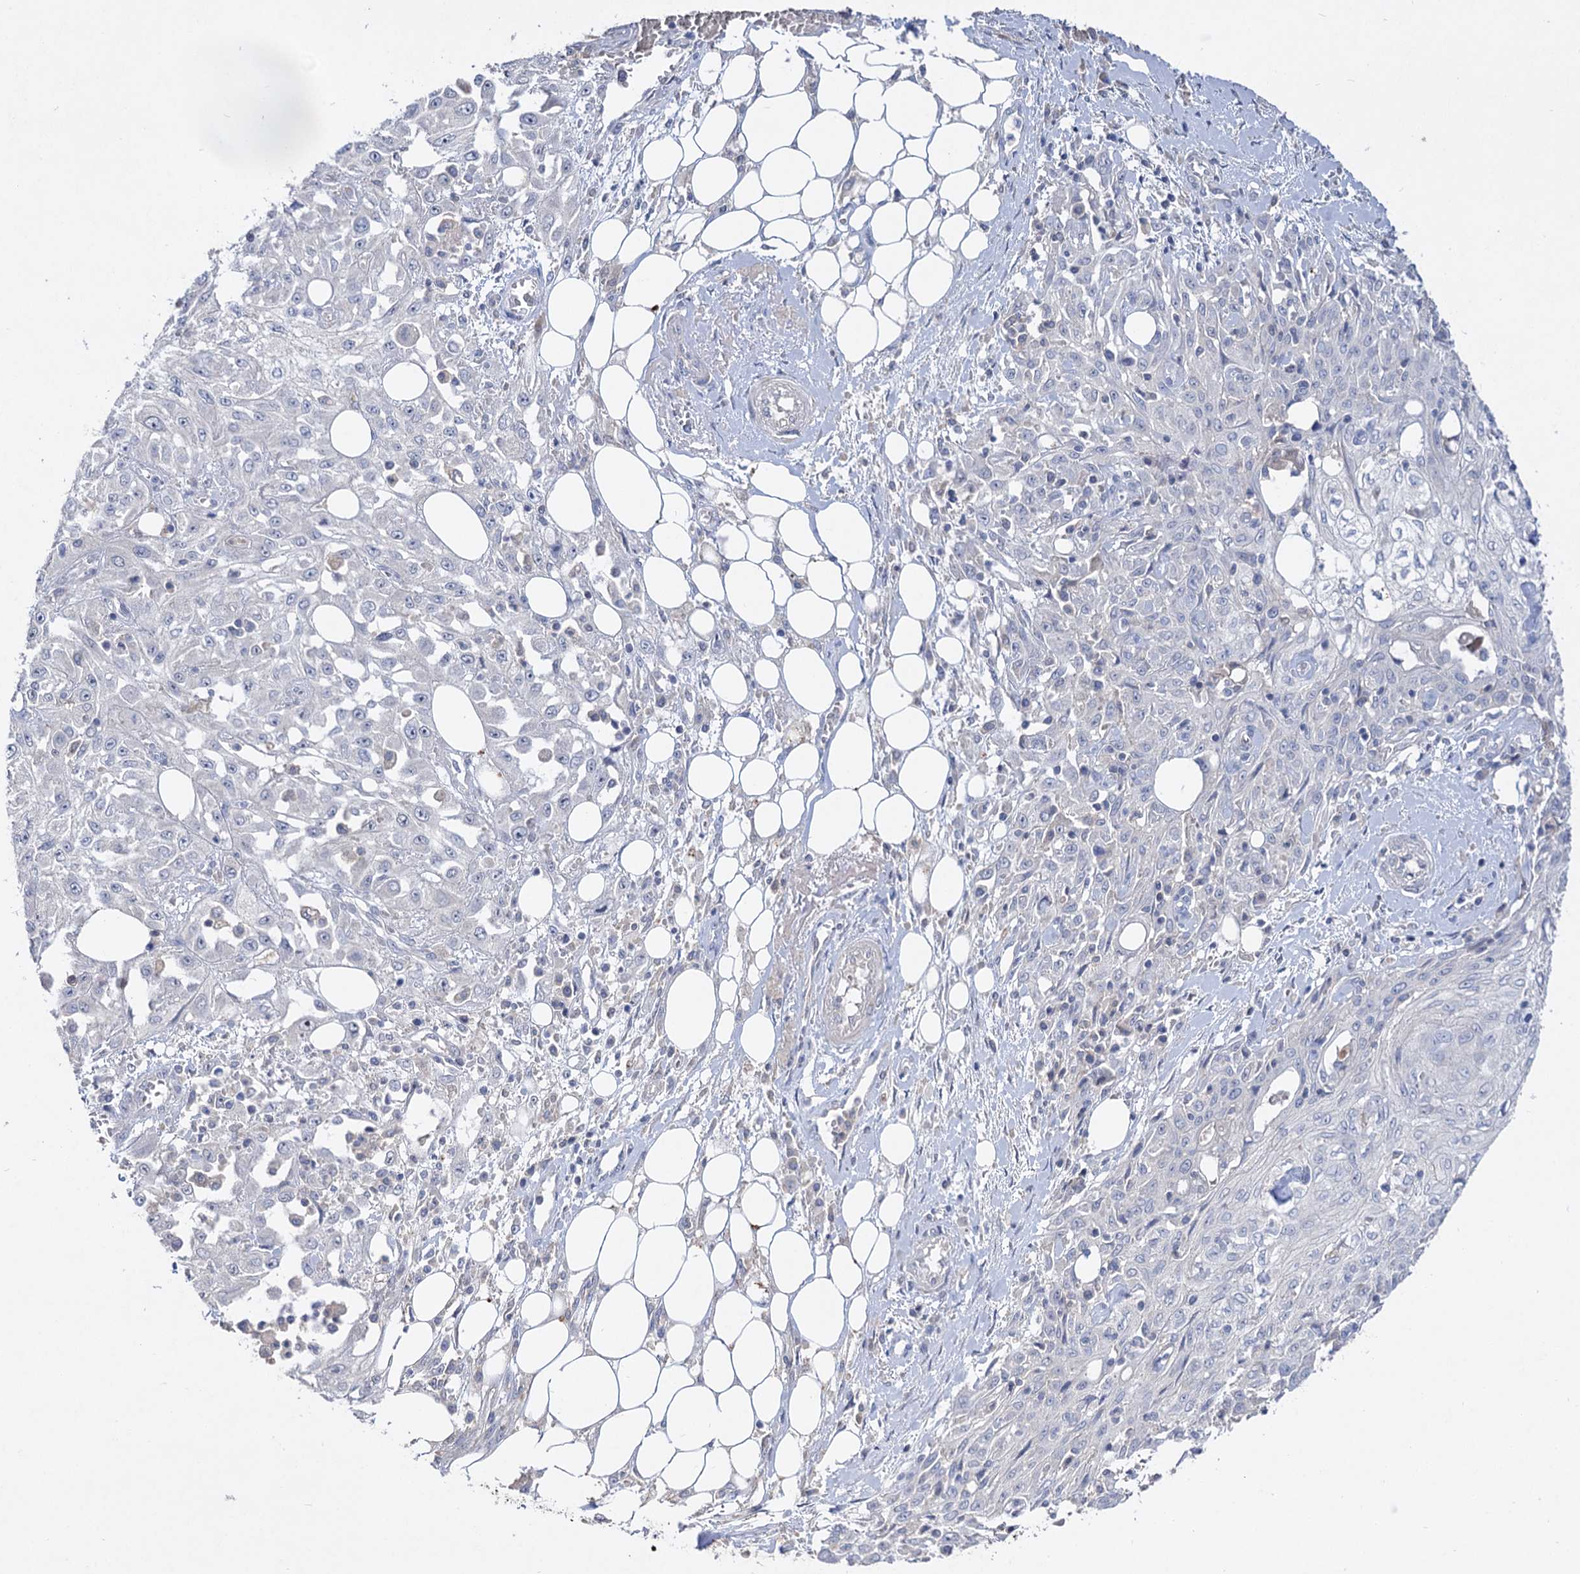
{"staining": {"intensity": "negative", "quantity": "none", "location": "none"}, "tissue": "skin cancer", "cell_type": "Tumor cells", "image_type": "cancer", "snomed": [{"axis": "morphology", "description": "Squamous cell carcinoma, NOS"}, {"axis": "morphology", "description": "Squamous cell carcinoma, metastatic, NOS"}, {"axis": "topography", "description": "Skin"}, {"axis": "topography", "description": "Lymph node"}], "caption": "Tumor cells are negative for protein expression in human skin squamous cell carcinoma.", "gene": "ATP4A", "patient": {"sex": "male", "age": 75}}